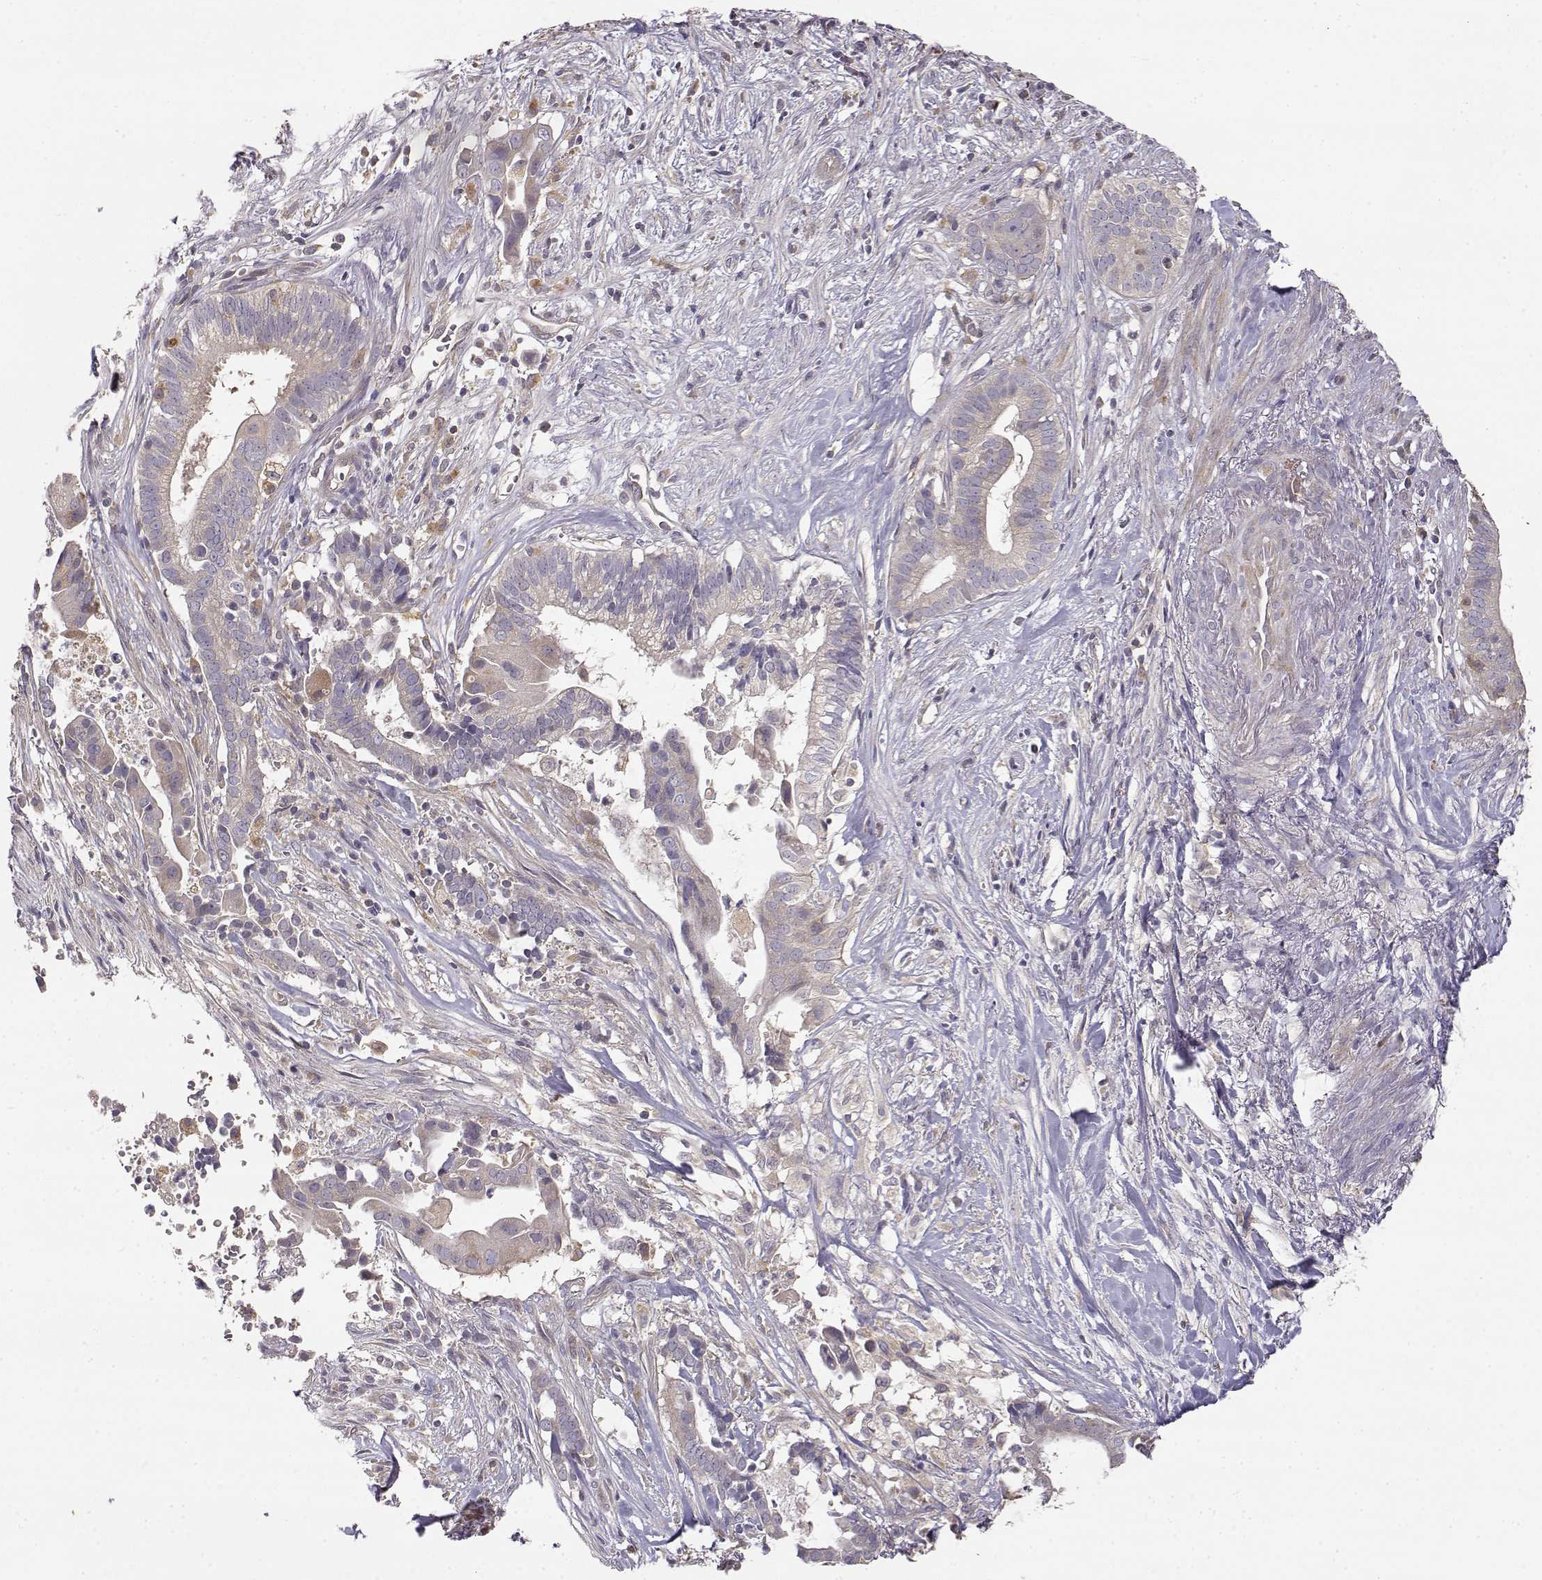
{"staining": {"intensity": "negative", "quantity": "none", "location": "none"}, "tissue": "pancreatic cancer", "cell_type": "Tumor cells", "image_type": "cancer", "snomed": [{"axis": "morphology", "description": "Adenocarcinoma, NOS"}, {"axis": "topography", "description": "Pancreas"}], "caption": "Immunohistochemical staining of human pancreatic cancer (adenocarcinoma) reveals no significant staining in tumor cells.", "gene": "CRIM1", "patient": {"sex": "male", "age": 61}}